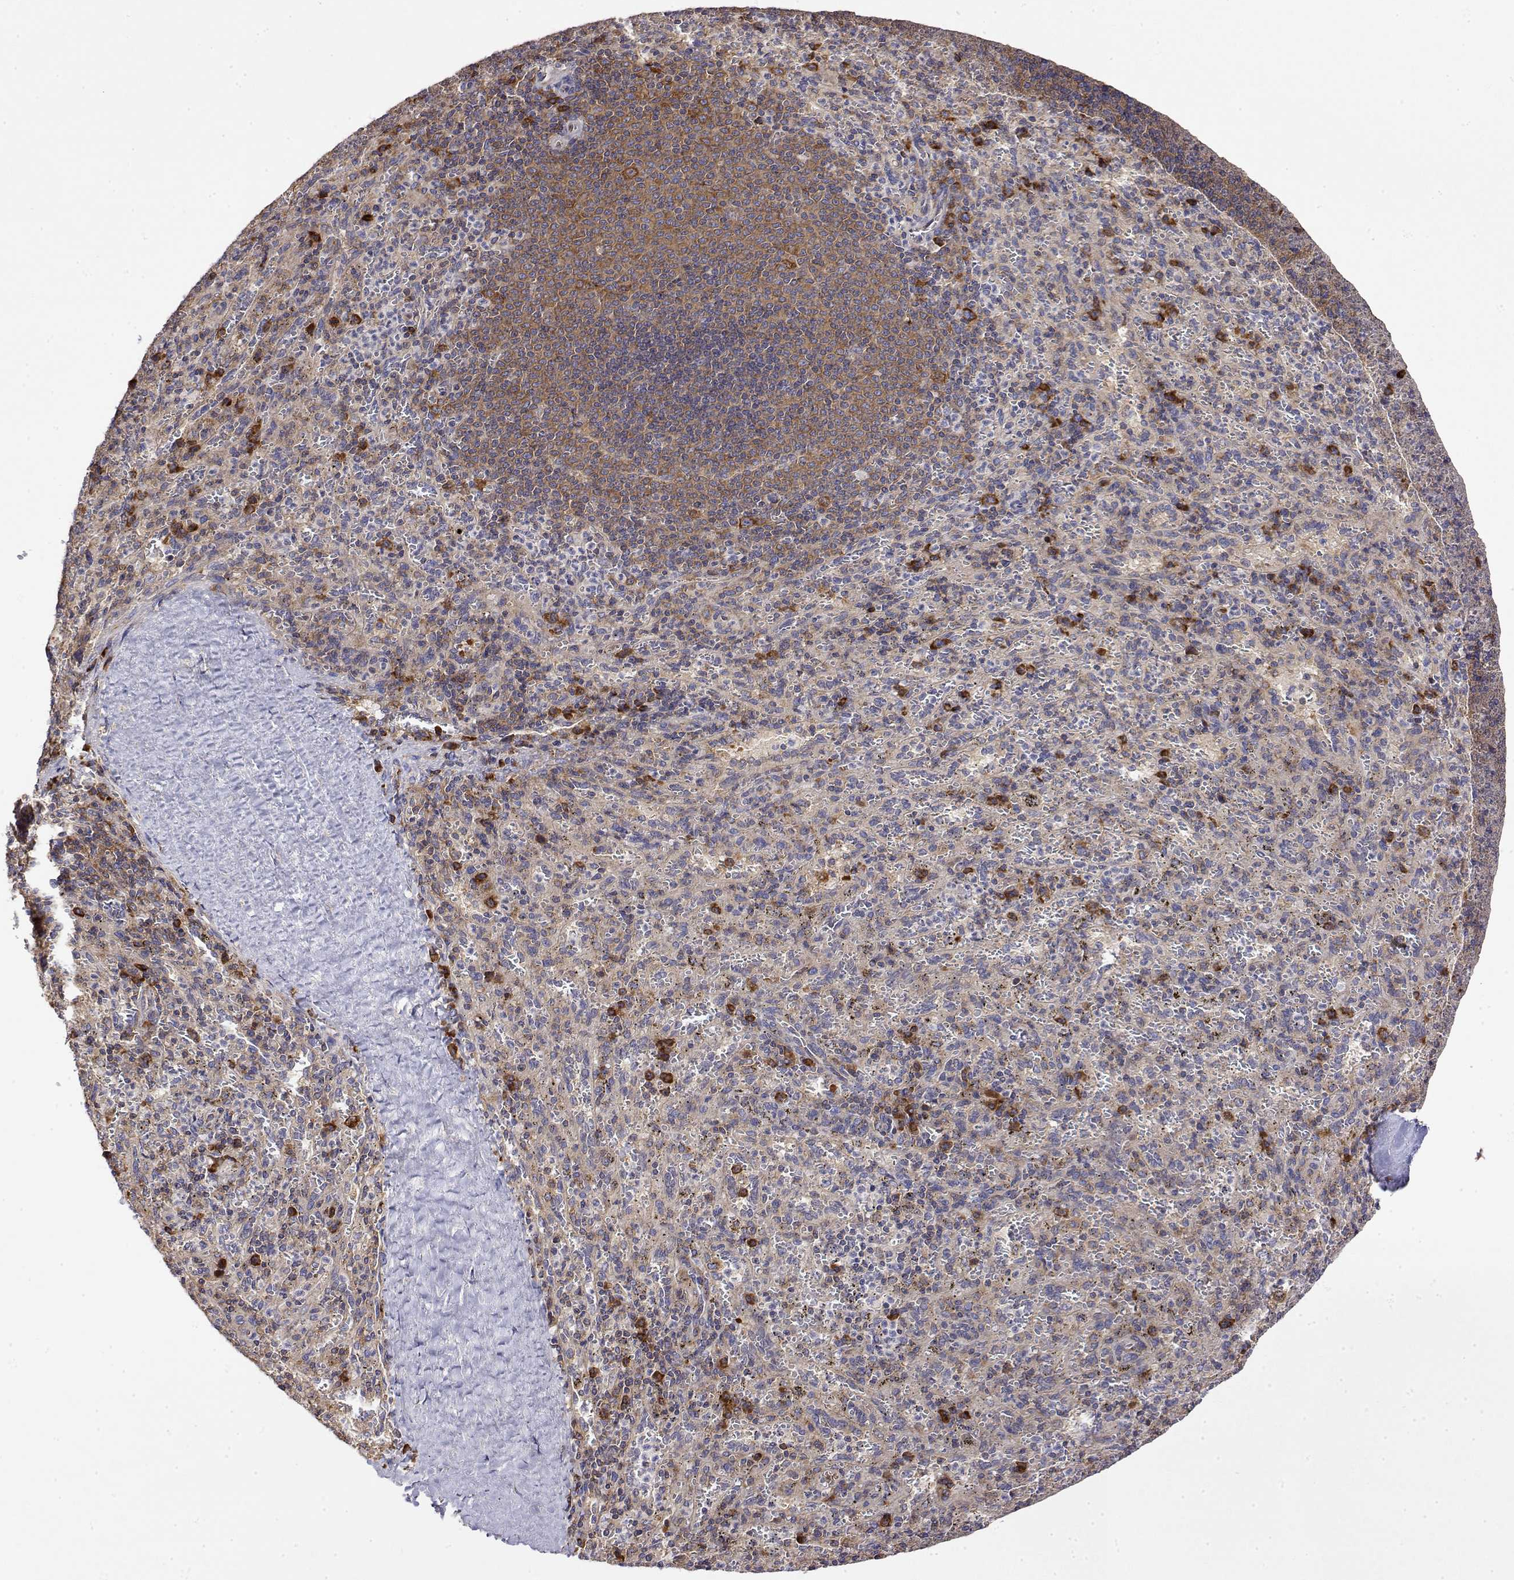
{"staining": {"intensity": "strong", "quantity": "<25%", "location": "cytoplasmic/membranous"}, "tissue": "spleen", "cell_type": "Cells in red pulp", "image_type": "normal", "snomed": [{"axis": "morphology", "description": "Normal tissue, NOS"}, {"axis": "topography", "description": "Spleen"}], "caption": "The photomicrograph displays a brown stain indicating the presence of a protein in the cytoplasmic/membranous of cells in red pulp in spleen. Nuclei are stained in blue.", "gene": "EEF1G", "patient": {"sex": "male", "age": 57}}